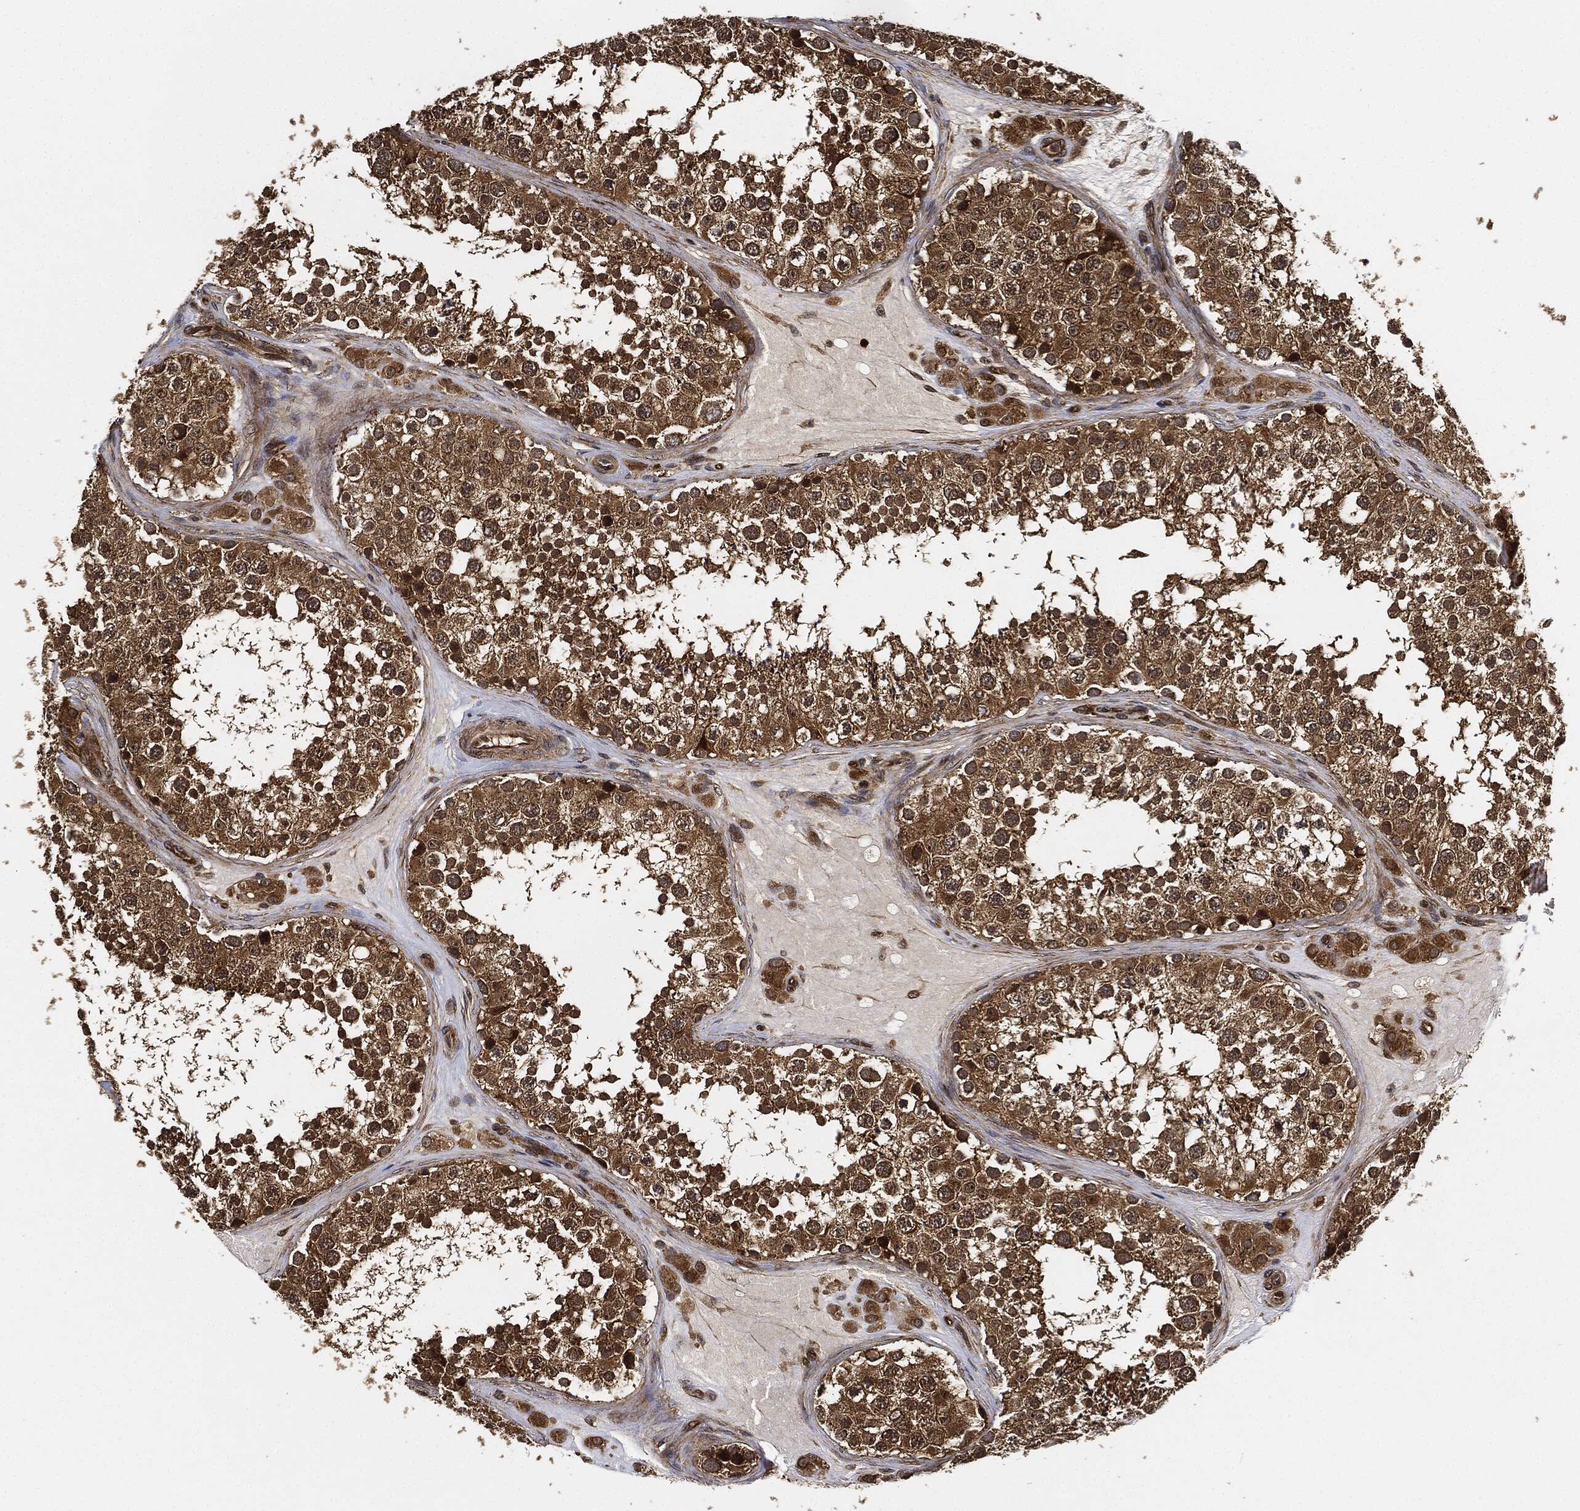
{"staining": {"intensity": "moderate", "quantity": ">75%", "location": "cytoplasmic/membranous"}, "tissue": "testis", "cell_type": "Cells in seminiferous ducts", "image_type": "normal", "snomed": [{"axis": "morphology", "description": "Normal tissue, NOS"}, {"axis": "topography", "description": "Testis"}], "caption": "Approximately >75% of cells in seminiferous ducts in normal human testis show moderate cytoplasmic/membranous protein staining as visualized by brown immunohistochemical staining.", "gene": "CEP290", "patient": {"sex": "male", "age": 41}}